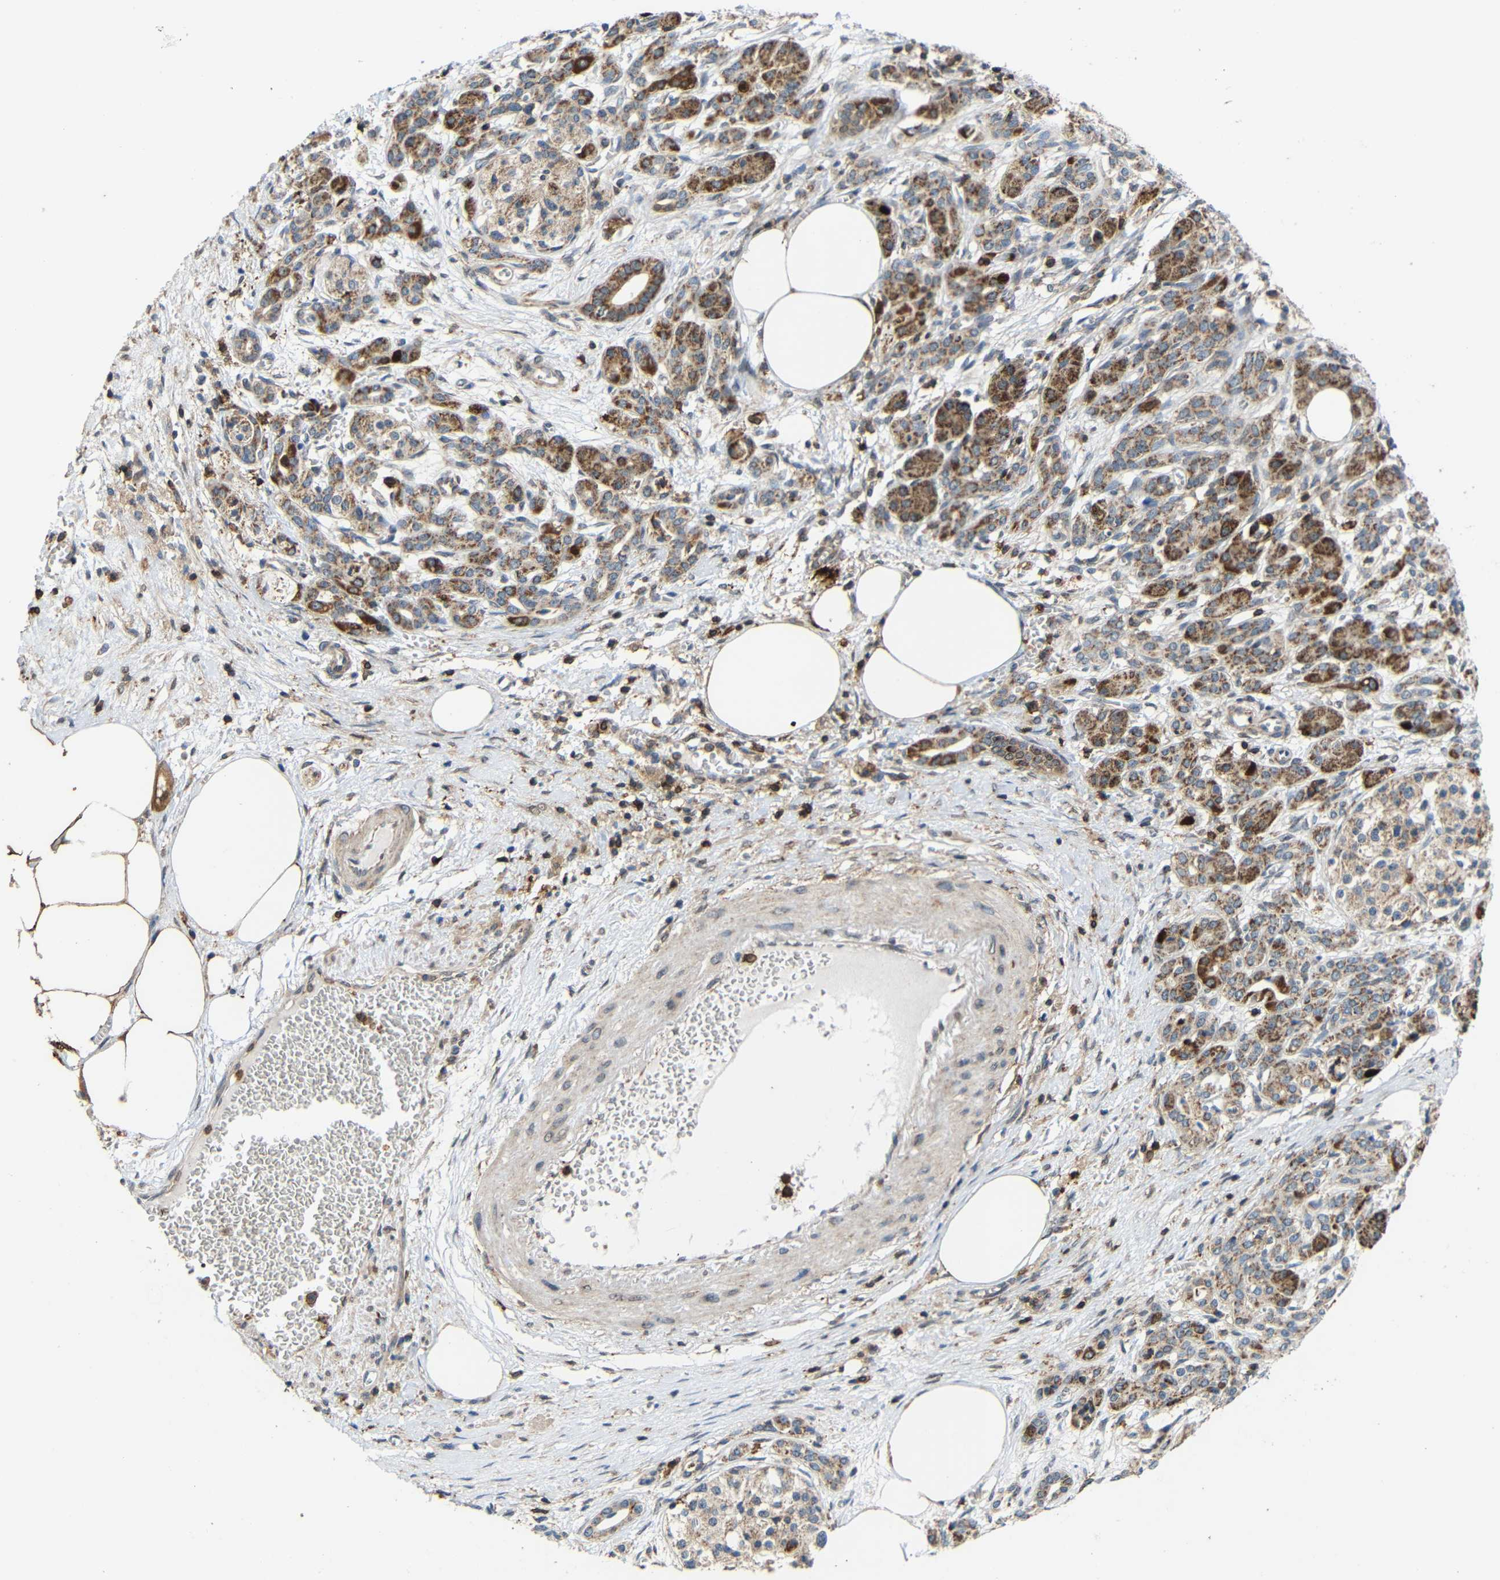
{"staining": {"intensity": "moderate", "quantity": ">75%", "location": "cytoplasmic/membranous"}, "tissue": "pancreatic cancer", "cell_type": "Tumor cells", "image_type": "cancer", "snomed": [{"axis": "morphology", "description": "Adenocarcinoma, NOS"}, {"axis": "topography", "description": "Pancreas"}], "caption": "High-power microscopy captured an immunohistochemistry micrograph of pancreatic adenocarcinoma, revealing moderate cytoplasmic/membranous expression in approximately >75% of tumor cells.", "gene": "C1GALT1", "patient": {"sex": "female", "age": 70}}